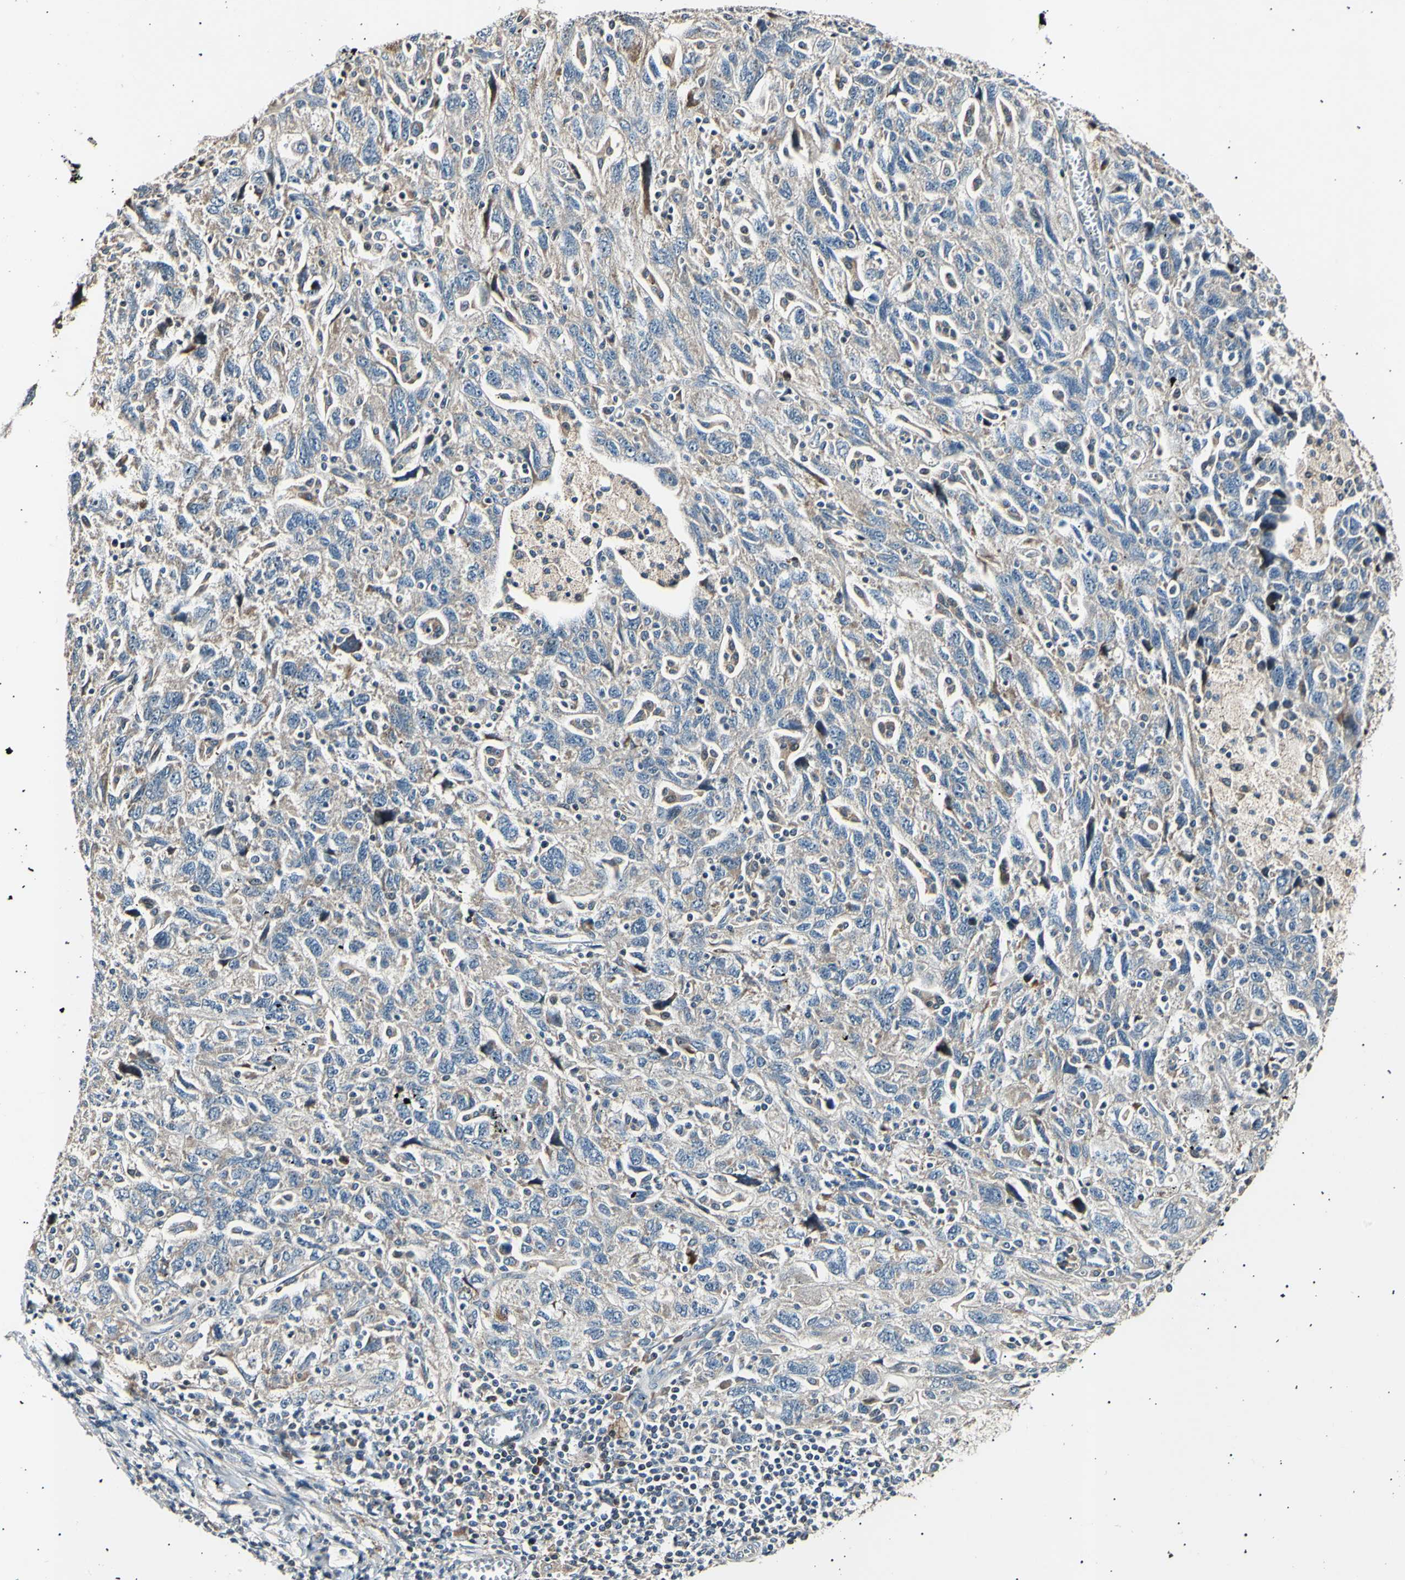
{"staining": {"intensity": "weak", "quantity": ">75%", "location": "cytoplasmic/membranous"}, "tissue": "ovarian cancer", "cell_type": "Tumor cells", "image_type": "cancer", "snomed": [{"axis": "morphology", "description": "Carcinoma, NOS"}, {"axis": "morphology", "description": "Cystadenocarcinoma, serous, NOS"}, {"axis": "topography", "description": "Ovary"}], "caption": "Protein expression analysis of human ovarian cancer reveals weak cytoplasmic/membranous expression in about >75% of tumor cells. (Brightfield microscopy of DAB IHC at high magnification).", "gene": "ITGA6", "patient": {"sex": "female", "age": 69}}